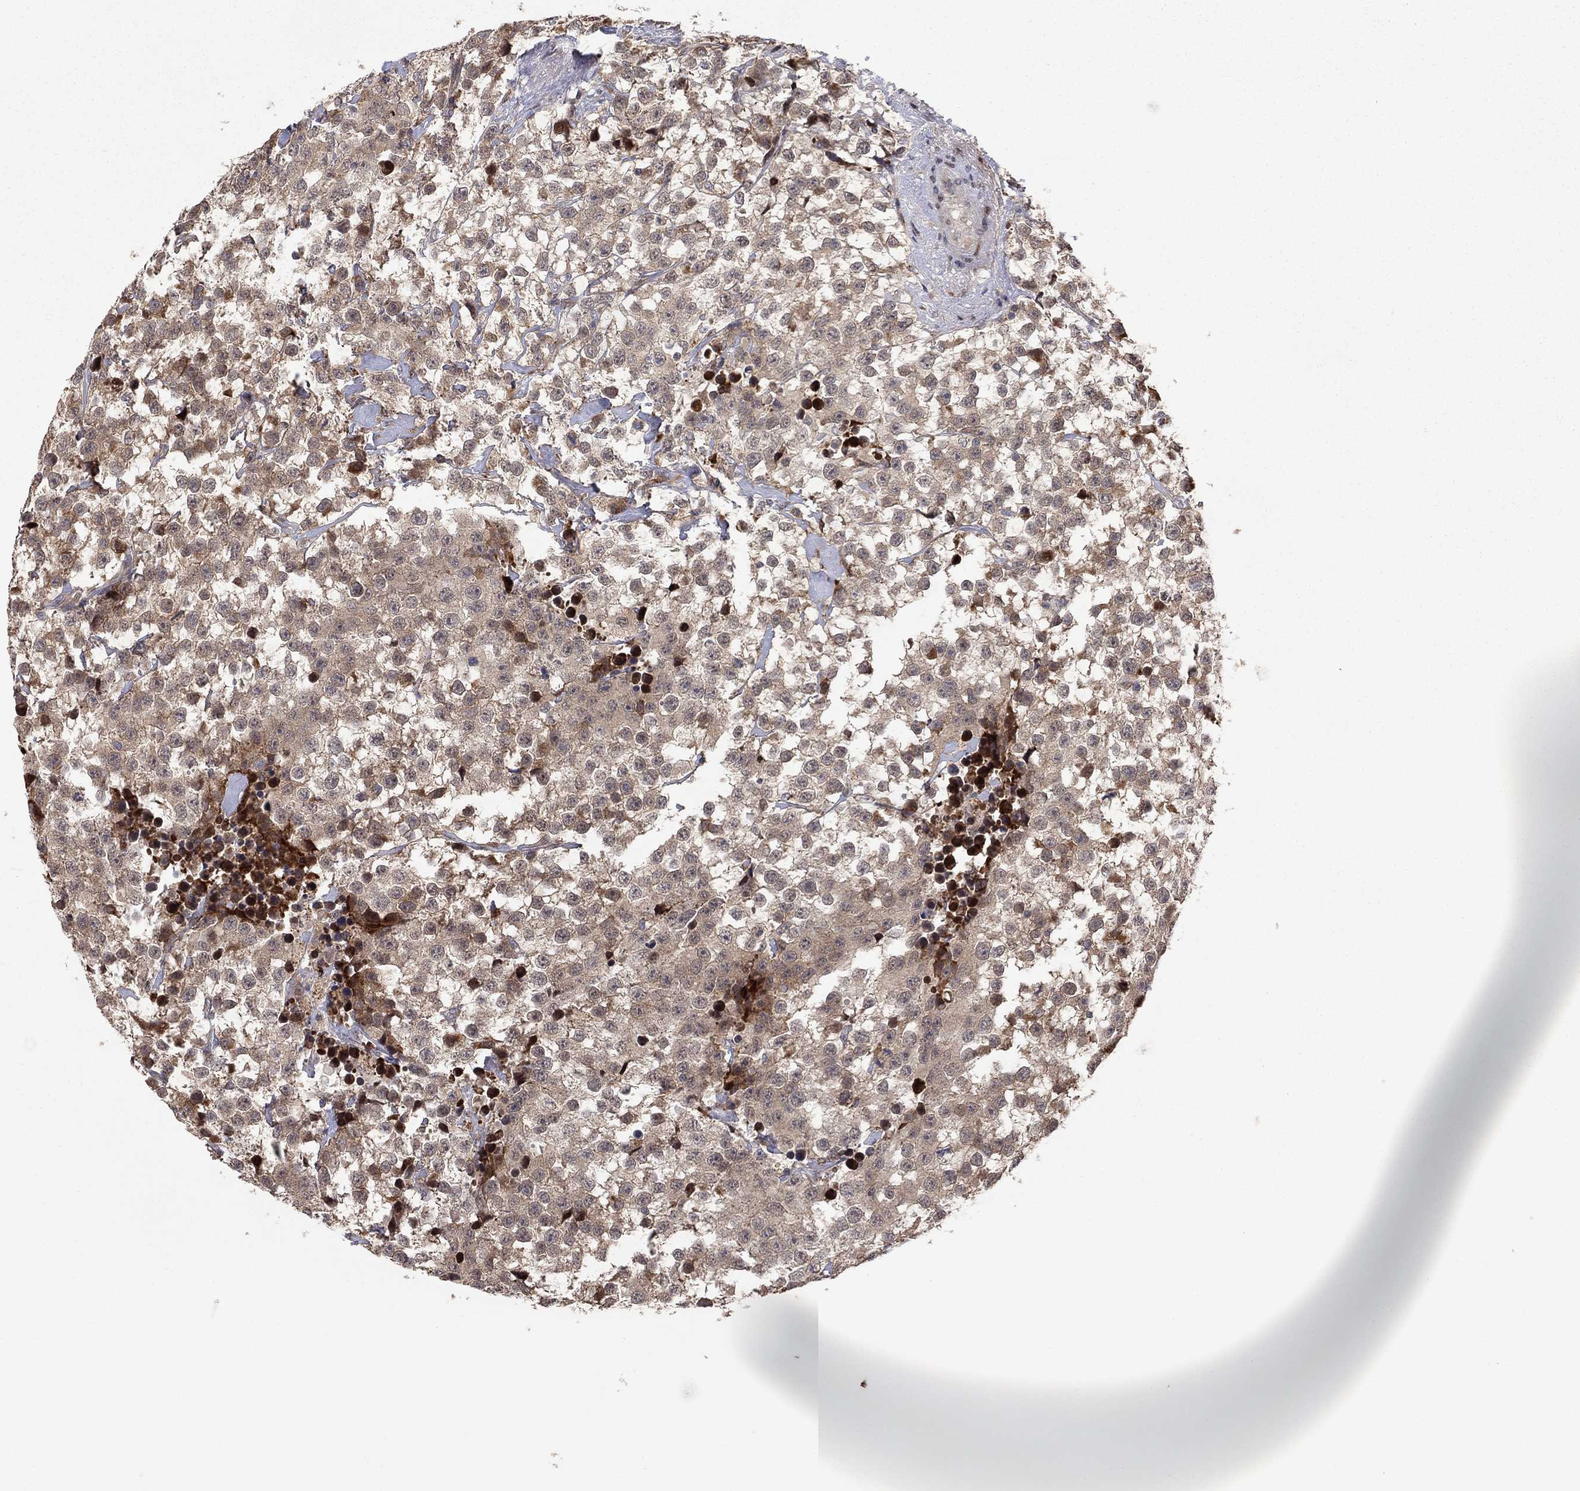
{"staining": {"intensity": "weak", "quantity": "25%-75%", "location": "cytoplasmic/membranous"}, "tissue": "testis cancer", "cell_type": "Tumor cells", "image_type": "cancer", "snomed": [{"axis": "morphology", "description": "Seminoma, NOS"}, {"axis": "topography", "description": "Testis"}], "caption": "This image shows testis seminoma stained with IHC to label a protein in brown. The cytoplasmic/membranous of tumor cells show weak positivity for the protein. Nuclei are counter-stained blue.", "gene": "LPCAT4", "patient": {"sex": "male", "age": 59}}